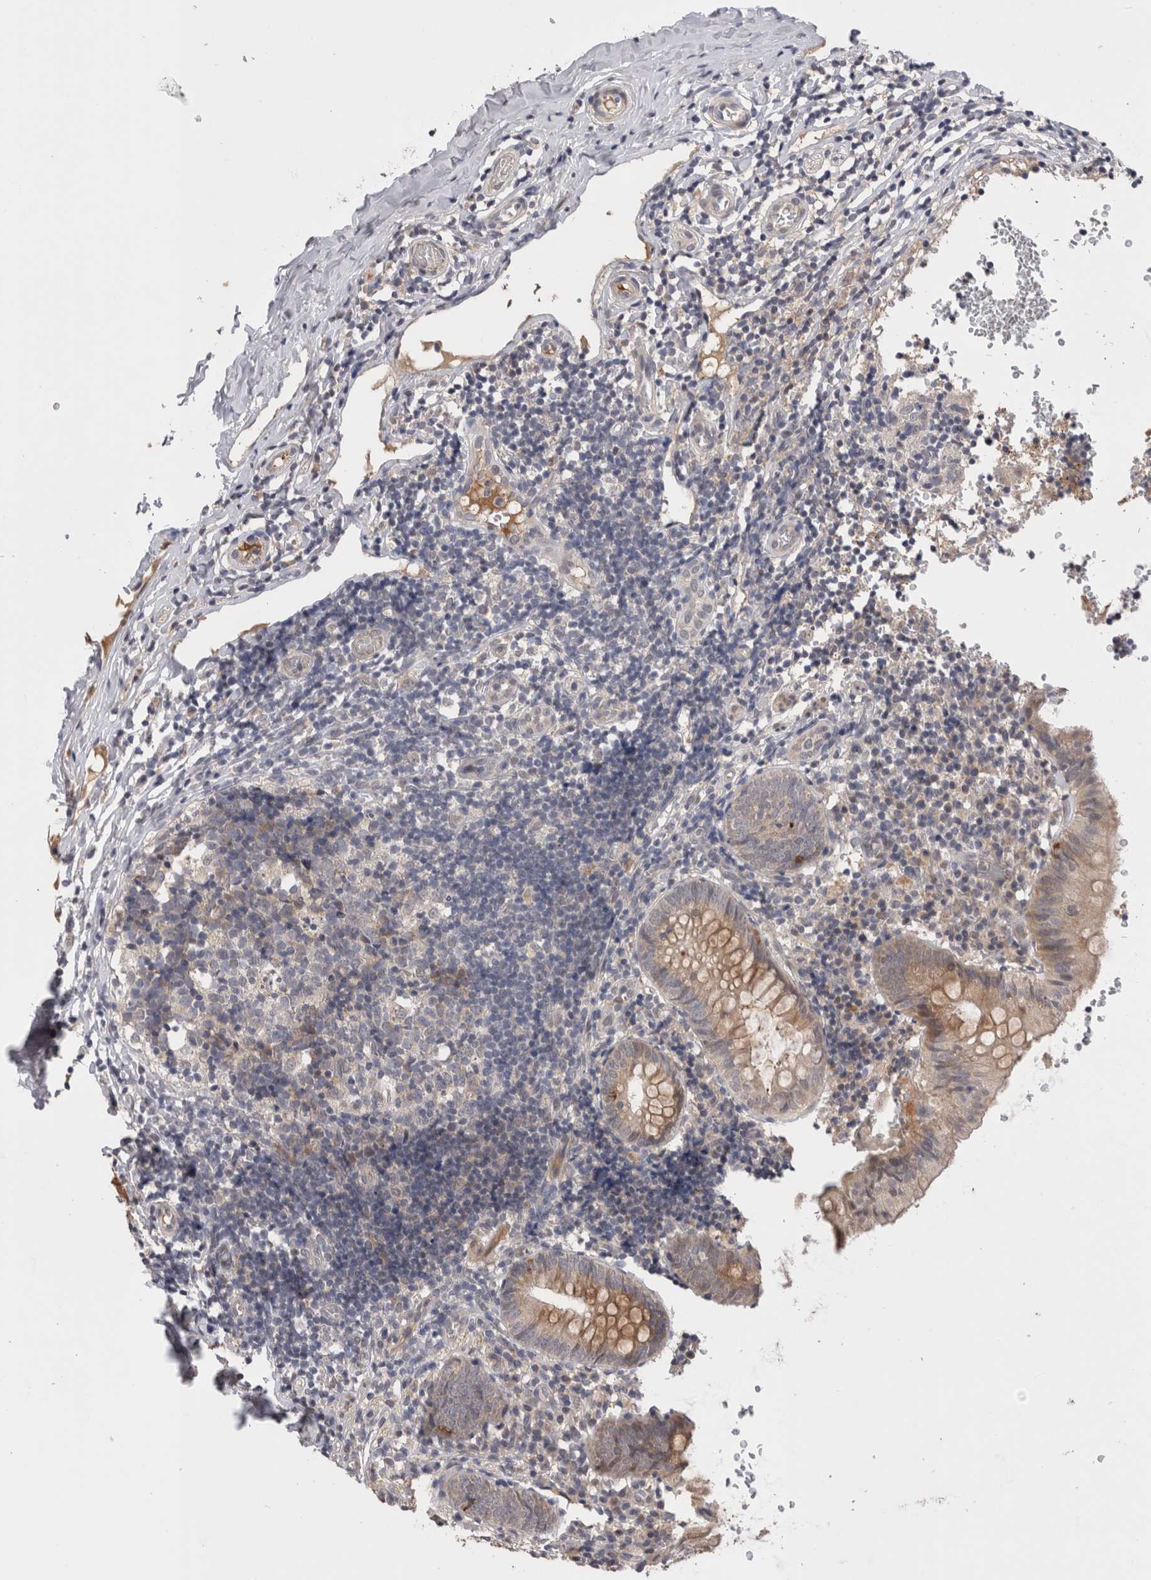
{"staining": {"intensity": "moderate", "quantity": ">75%", "location": "cytoplasmic/membranous"}, "tissue": "appendix", "cell_type": "Glandular cells", "image_type": "normal", "snomed": [{"axis": "morphology", "description": "Normal tissue, NOS"}, {"axis": "topography", "description": "Appendix"}], "caption": "Appendix was stained to show a protein in brown. There is medium levels of moderate cytoplasmic/membranous positivity in about >75% of glandular cells. The protein is stained brown, and the nuclei are stained in blue (DAB (3,3'-diaminobenzidine) IHC with brightfield microscopy, high magnification).", "gene": "CRYBG1", "patient": {"sex": "male", "age": 8}}